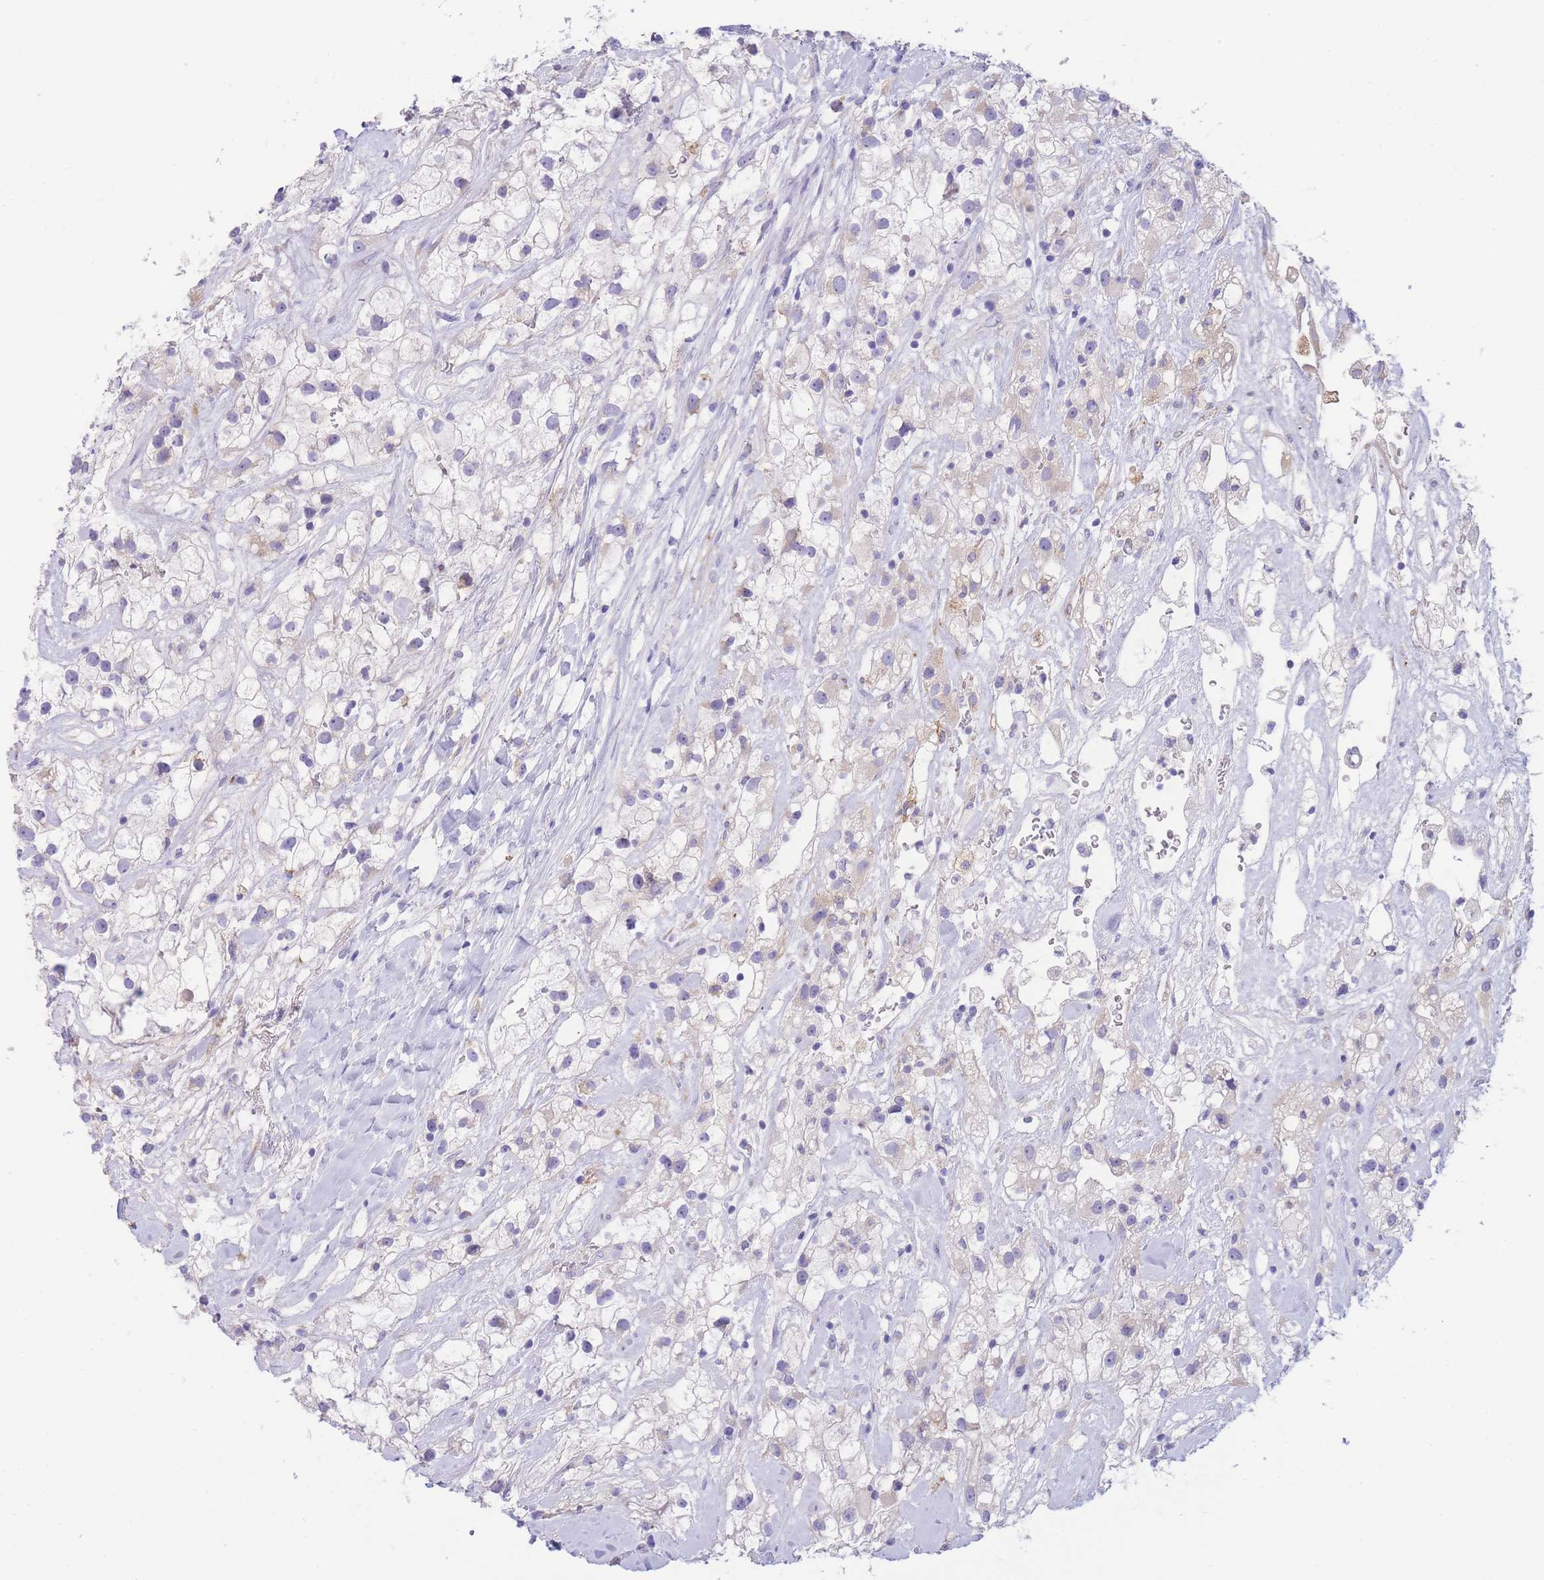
{"staining": {"intensity": "weak", "quantity": "<25%", "location": "cytoplasmic/membranous"}, "tissue": "renal cancer", "cell_type": "Tumor cells", "image_type": "cancer", "snomed": [{"axis": "morphology", "description": "Adenocarcinoma, NOS"}, {"axis": "topography", "description": "Kidney"}], "caption": "Immunohistochemical staining of renal cancer shows no significant positivity in tumor cells.", "gene": "PCDHB3", "patient": {"sex": "male", "age": 59}}